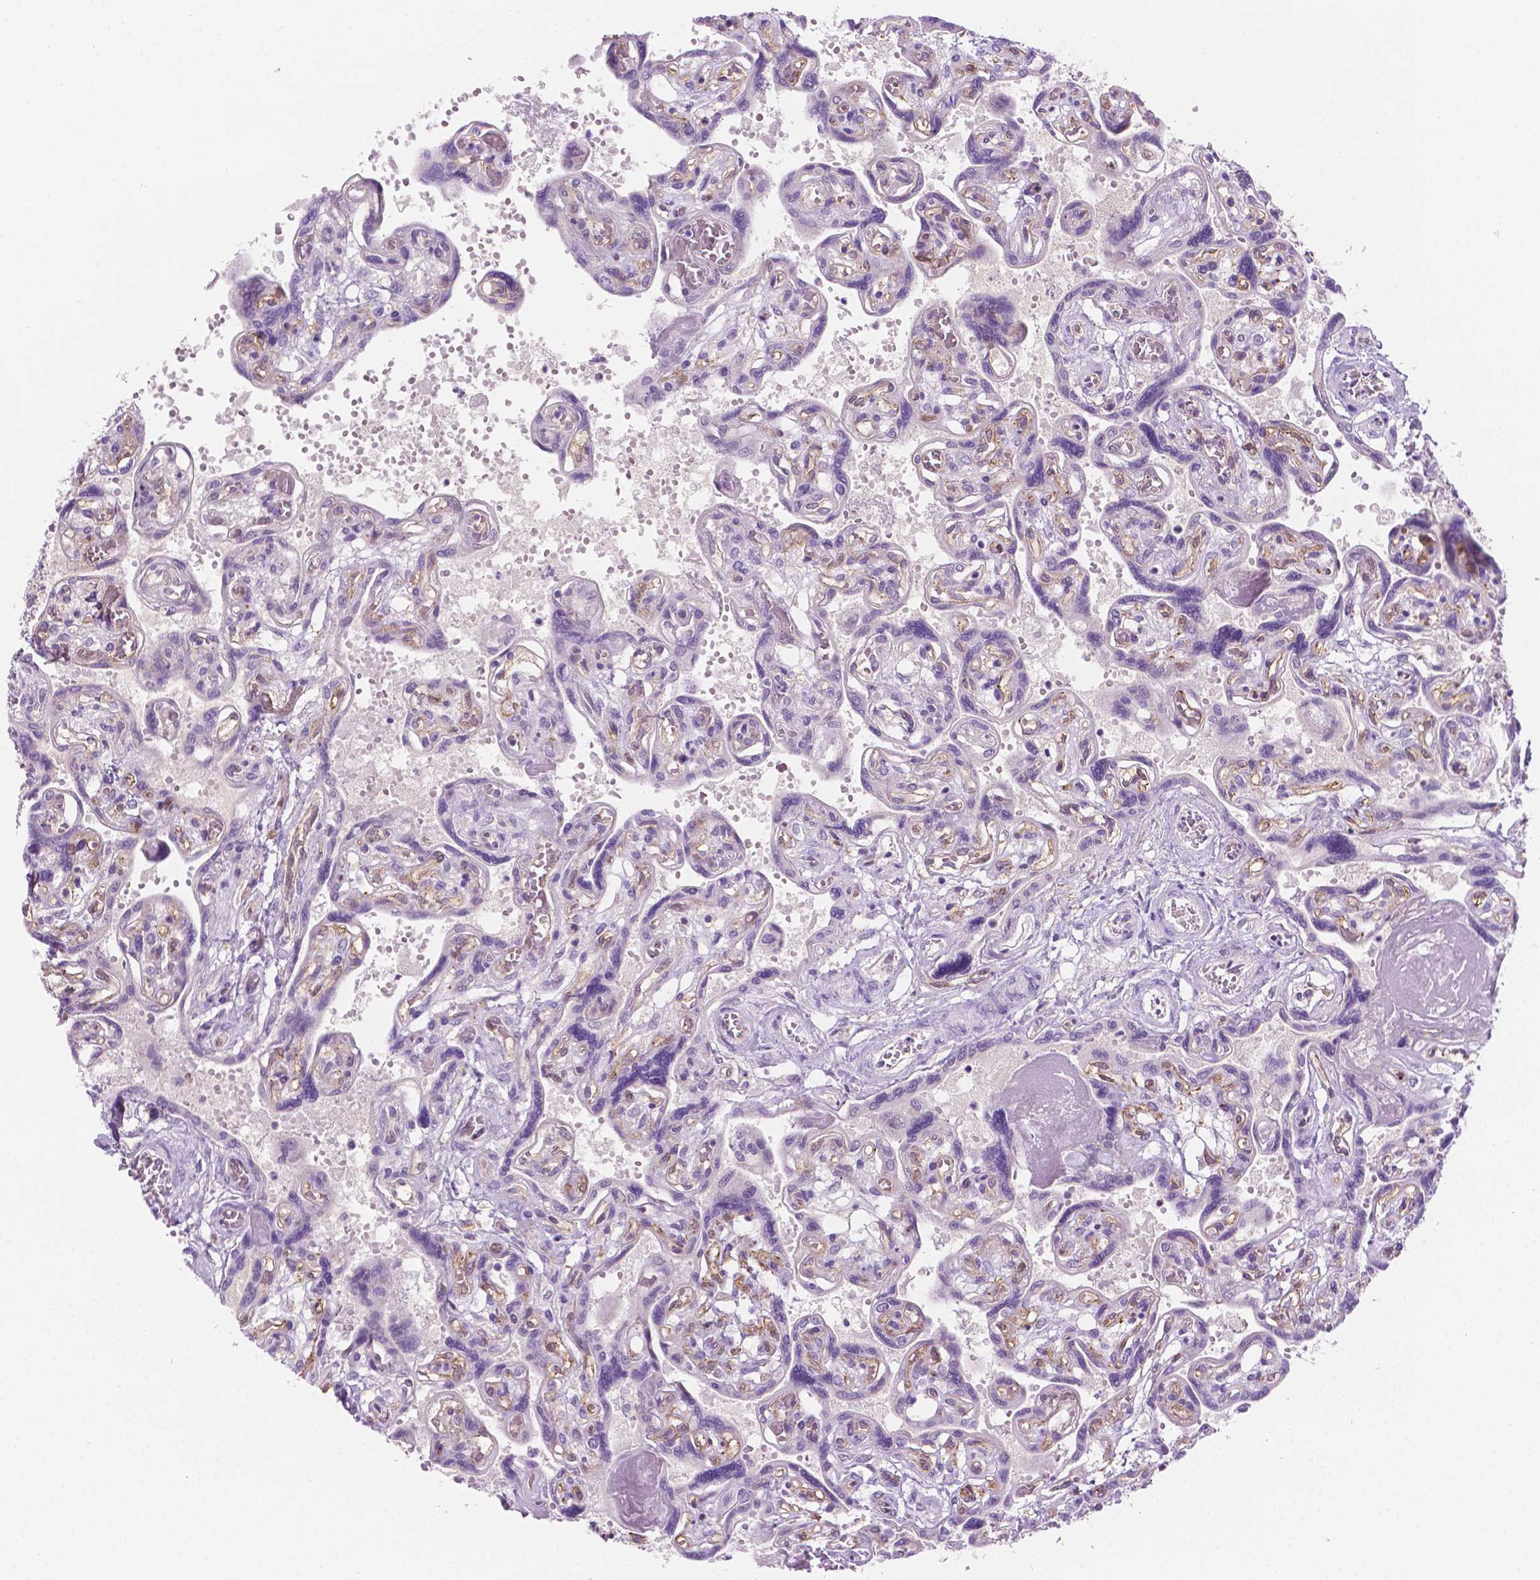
{"staining": {"intensity": "negative", "quantity": "none", "location": "none"}, "tissue": "placenta", "cell_type": "Decidual cells", "image_type": "normal", "snomed": [{"axis": "morphology", "description": "Normal tissue, NOS"}, {"axis": "topography", "description": "Placenta"}], "caption": "Micrograph shows no significant protein staining in decidual cells of benign placenta. Nuclei are stained in blue.", "gene": "EPPK1", "patient": {"sex": "female", "age": 32}}